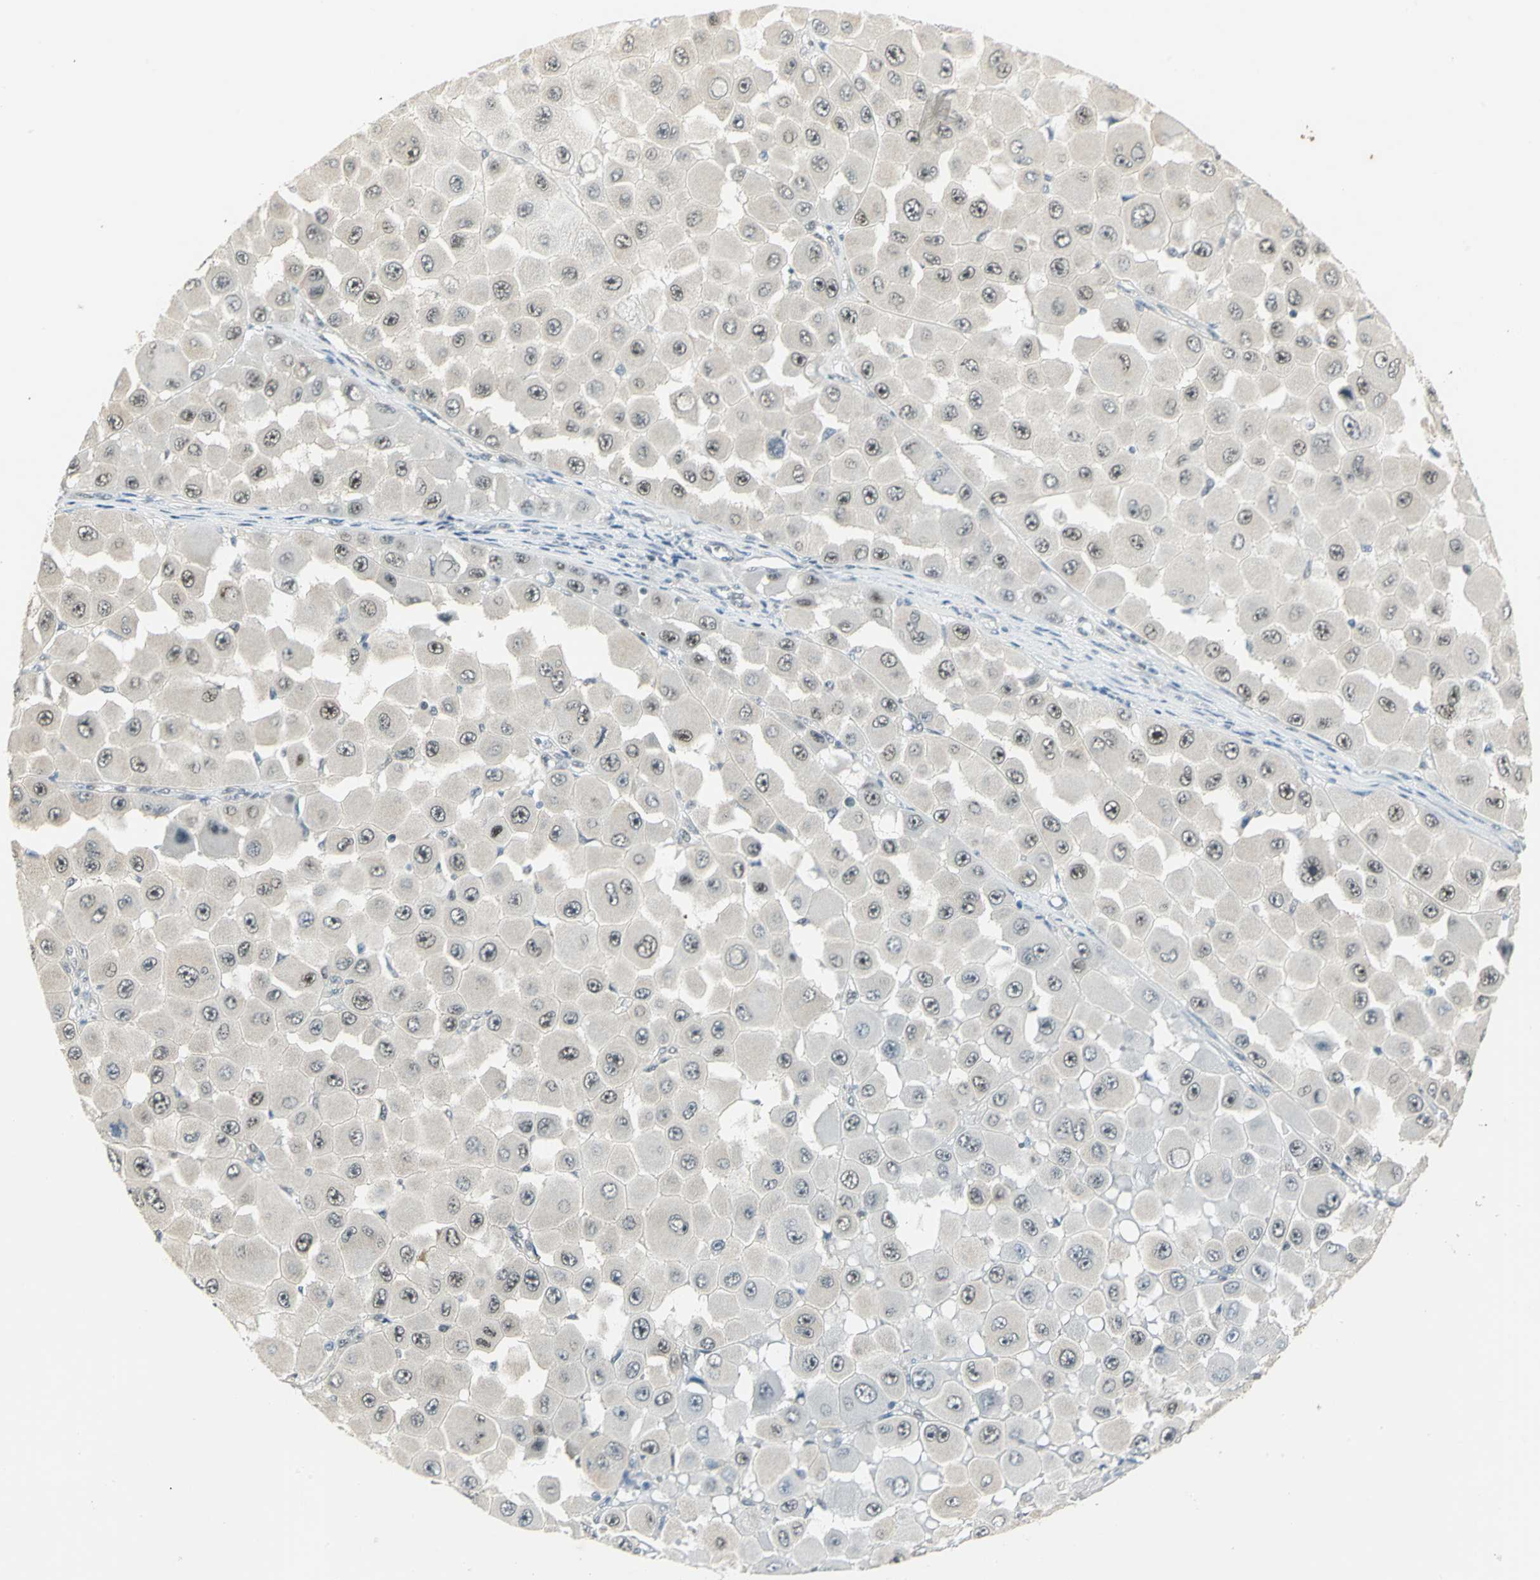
{"staining": {"intensity": "moderate", "quantity": "25%-75%", "location": "nuclear"}, "tissue": "melanoma", "cell_type": "Tumor cells", "image_type": "cancer", "snomed": [{"axis": "morphology", "description": "Malignant melanoma, NOS"}, {"axis": "topography", "description": "Skin"}], "caption": "Immunohistochemistry photomicrograph of malignant melanoma stained for a protein (brown), which shows medium levels of moderate nuclear staining in approximately 25%-75% of tumor cells.", "gene": "DDX5", "patient": {"sex": "female", "age": 81}}